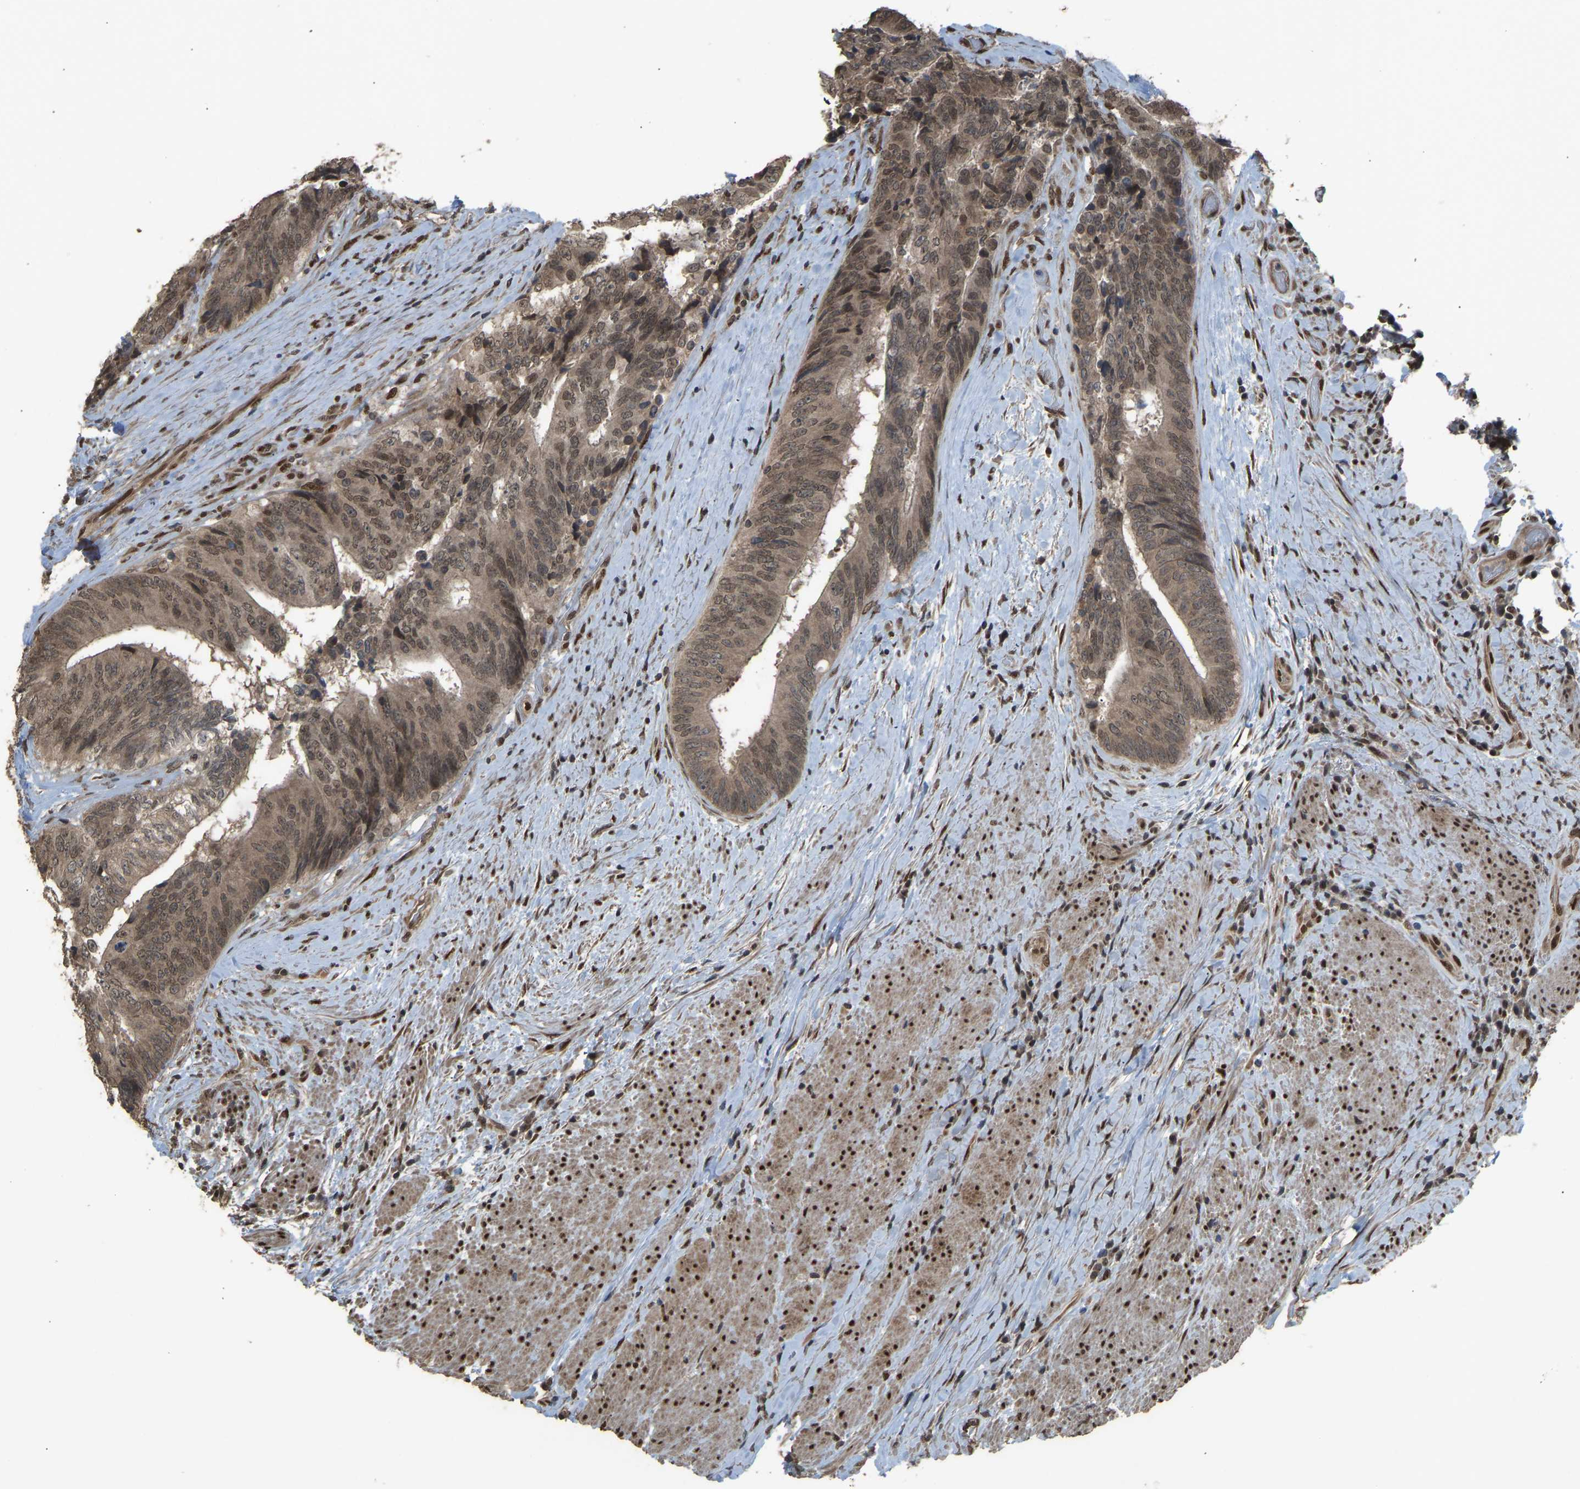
{"staining": {"intensity": "moderate", "quantity": ">75%", "location": "cytoplasmic/membranous,nuclear"}, "tissue": "colorectal cancer", "cell_type": "Tumor cells", "image_type": "cancer", "snomed": [{"axis": "morphology", "description": "Adenocarcinoma, NOS"}, {"axis": "topography", "description": "Rectum"}], "caption": "Colorectal adenocarcinoma stained for a protein (brown) displays moderate cytoplasmic/membranous and nuclear positive expression in approximately >75% of tumor cells.", "gene": "KPNA6", "patient": {"sex": "male", "age": 72}}